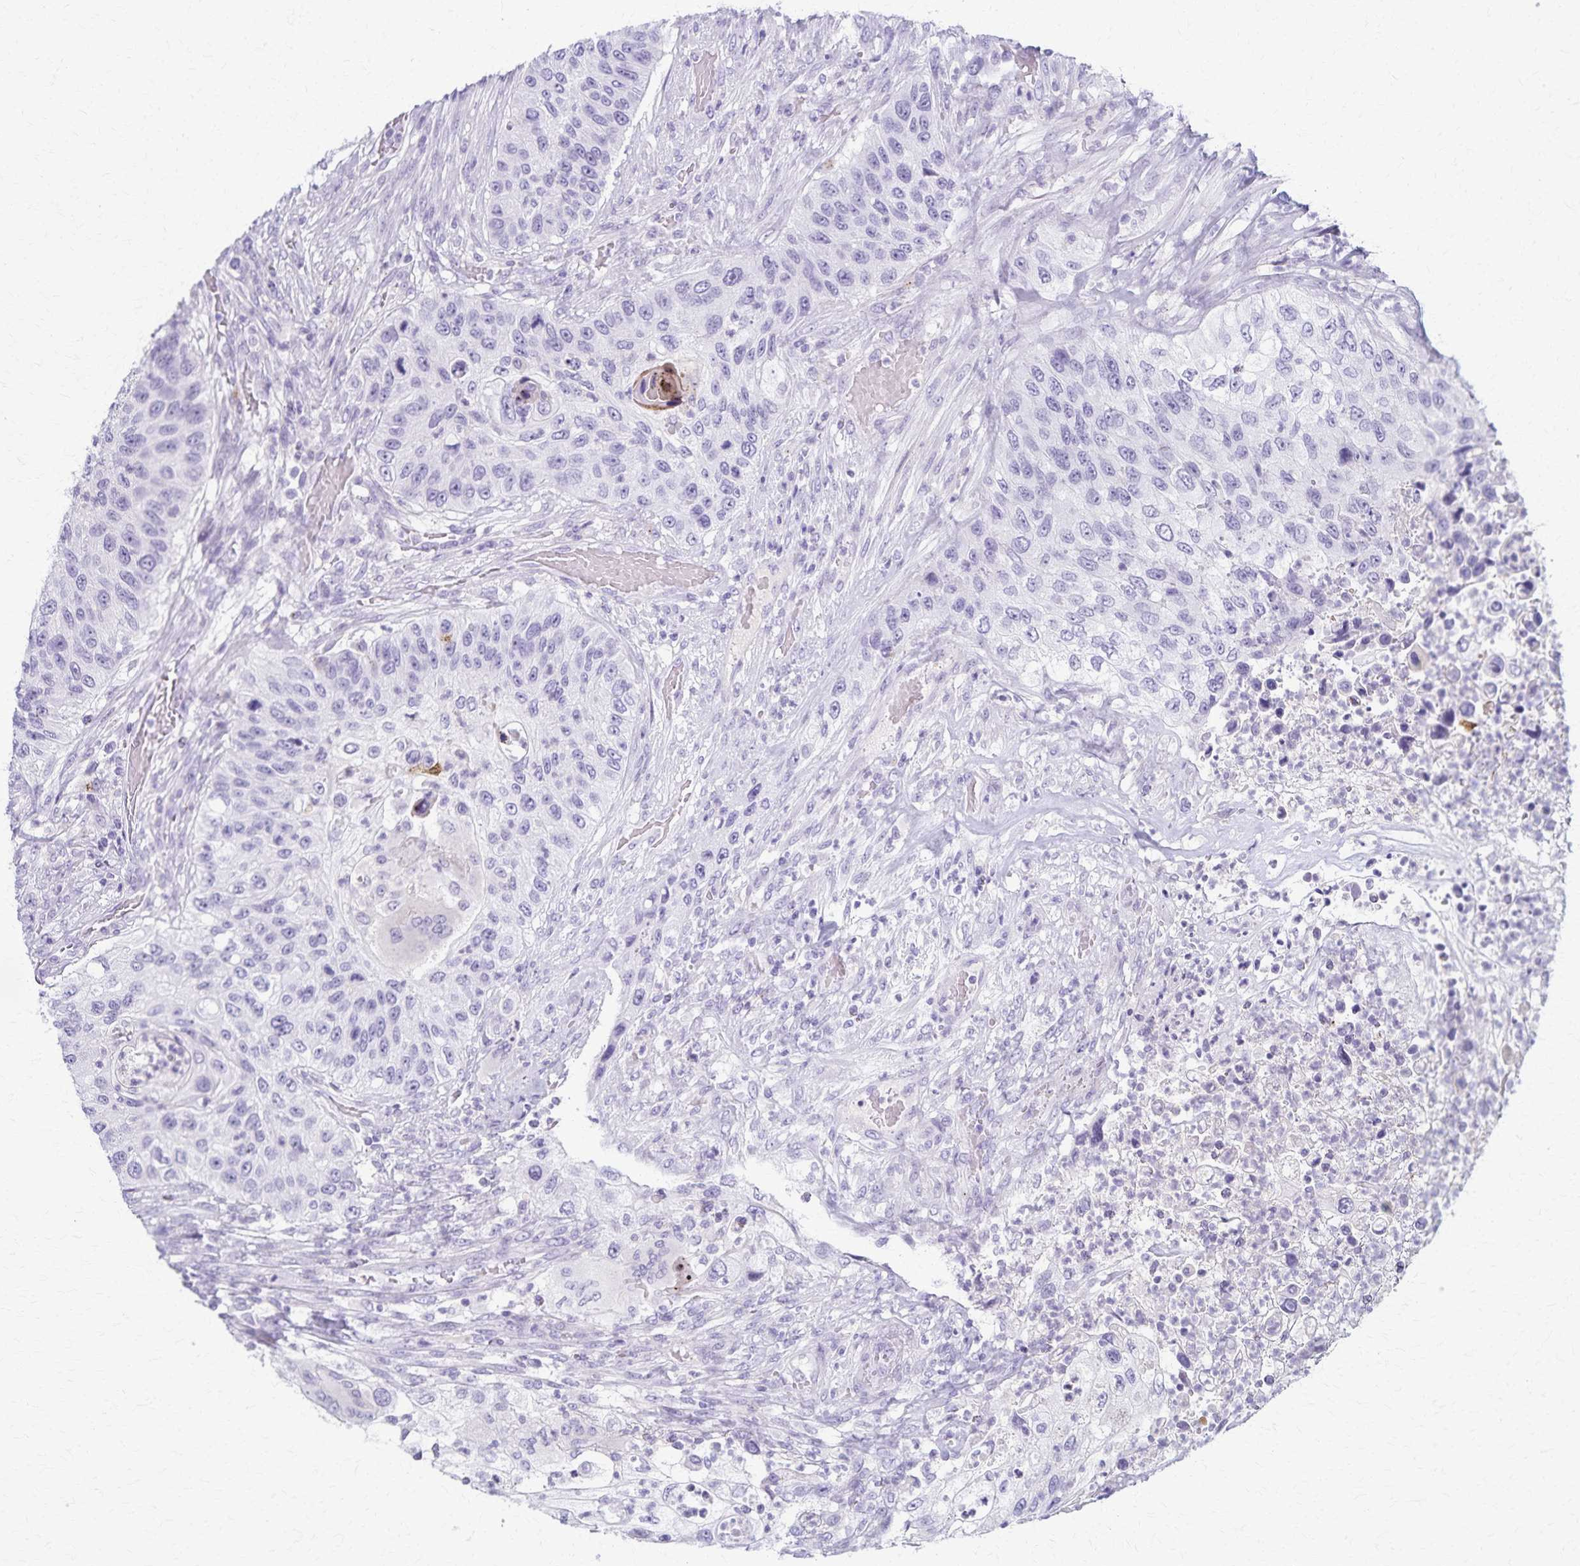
{"staining": {"intensity": "negative", "quantity": "none", "location": "none"}, "tissue": "urothelial cancer", "cell_type": "Tumor cells", "image_type": "cancer", "snomed": [{"axis": "morphology", "description": "Urothelial carcinoma, High grade"}, {"axis": "topography", "description": "Urinary bladder"}], "caption": "Immunohistochemical staining of human high-grade urothelial carcinoma demonstrates no significant positivity in tumor cells.", "gene": "TMEM60", "patient": {"sex": "female", "age": 60}}